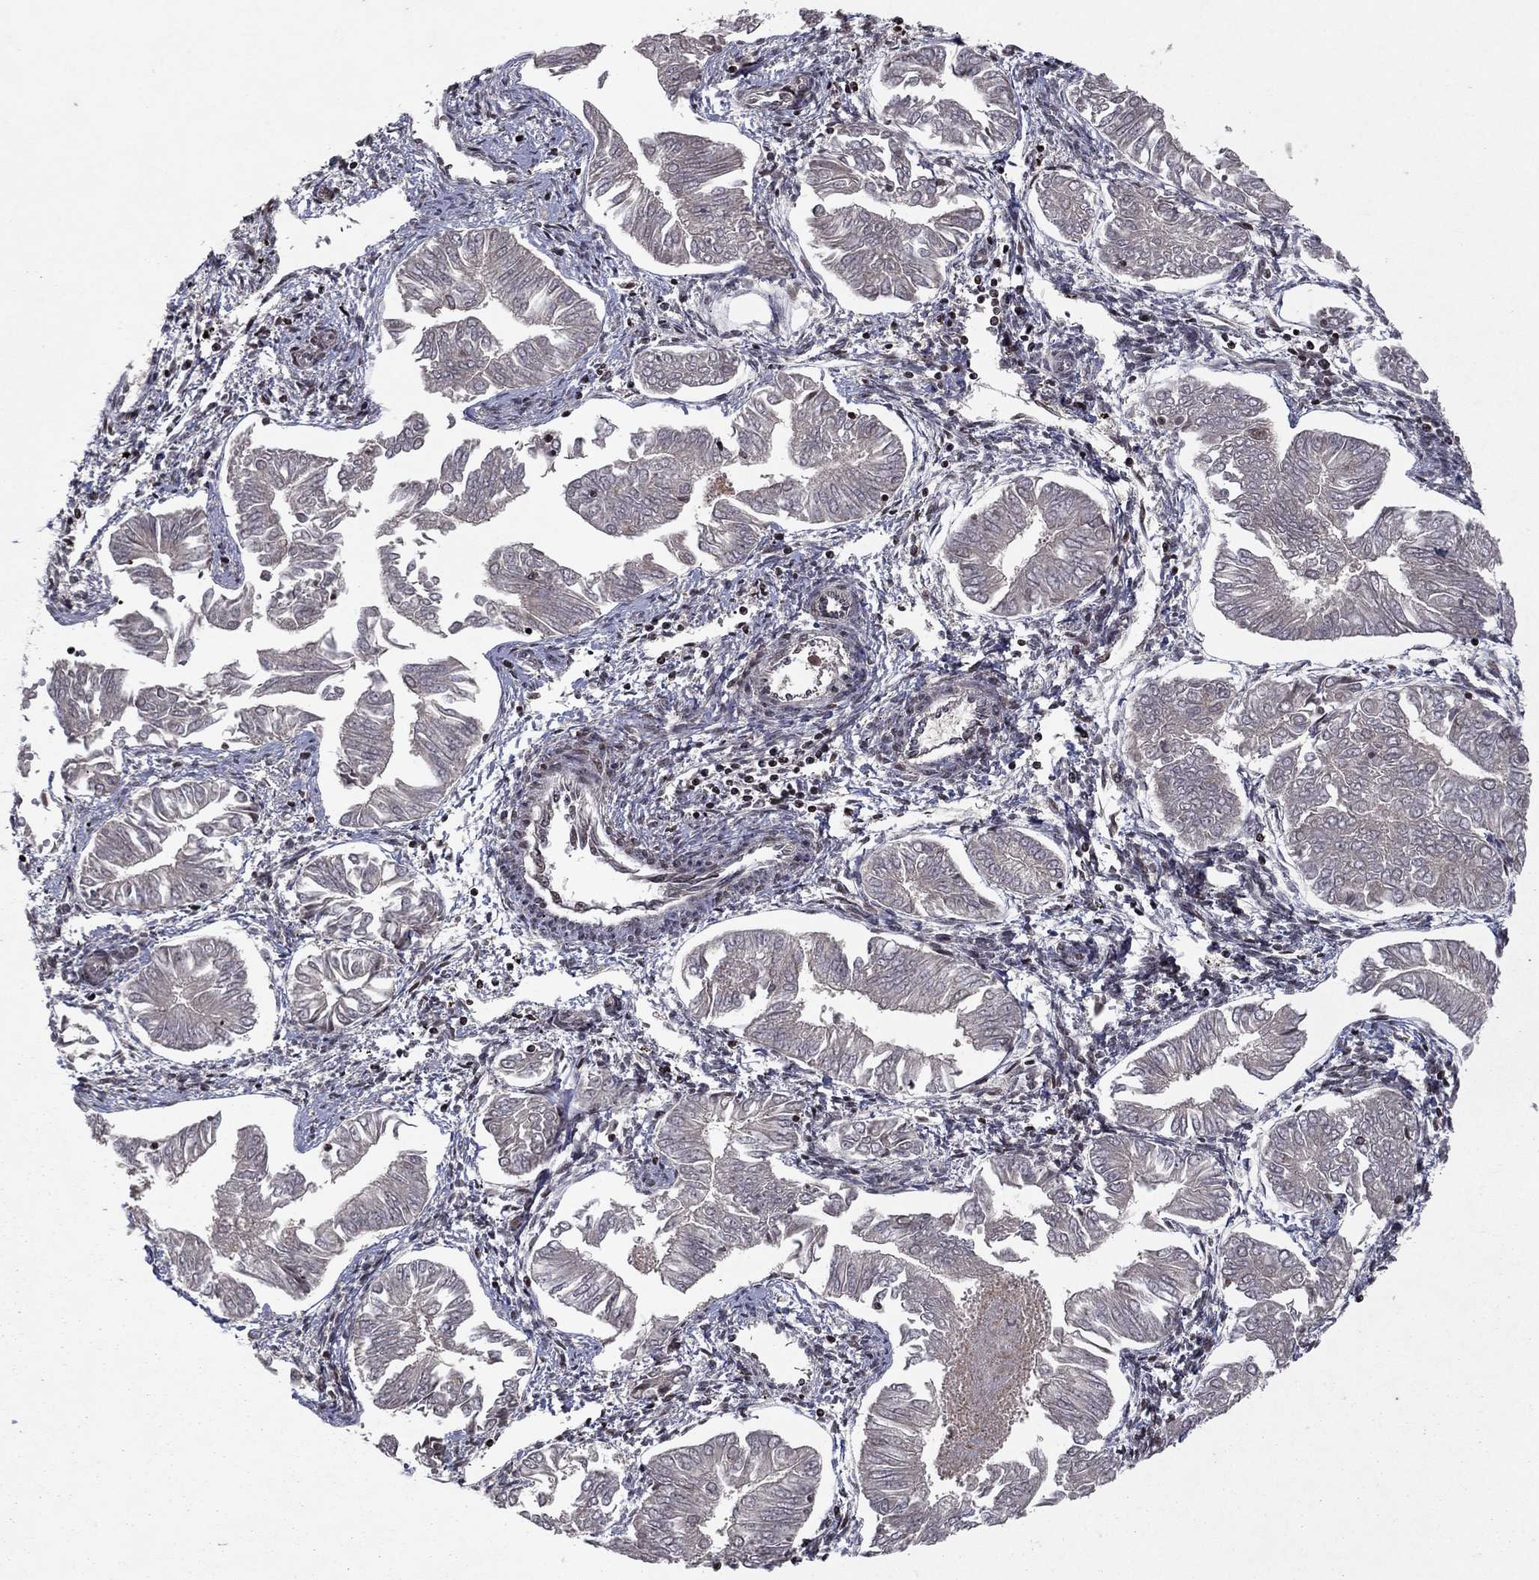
{"staining": {"intensity": "negative", "quantity": "none", "location": "none"}, "tissue": "endometrial cancer", "cell_type": "Tumor cells", "image_type": "cancer", "snomed": [{"axis": "morphology", "description": "Adenocarcinoma, NOS"}, {"axis": "topography", "description": "Endometrium"}], "caption": "This is a micrograph of immunohistochemistry (IHC) staining of endometrial adenocarcinoma, which shows no positivity in tumor cells. (DAB (3,3'-diaminobenzidine) immunohistochemistry, high magnification).", "gene": "SORBS1", "patient": {"sex": "female", "age": 53}}